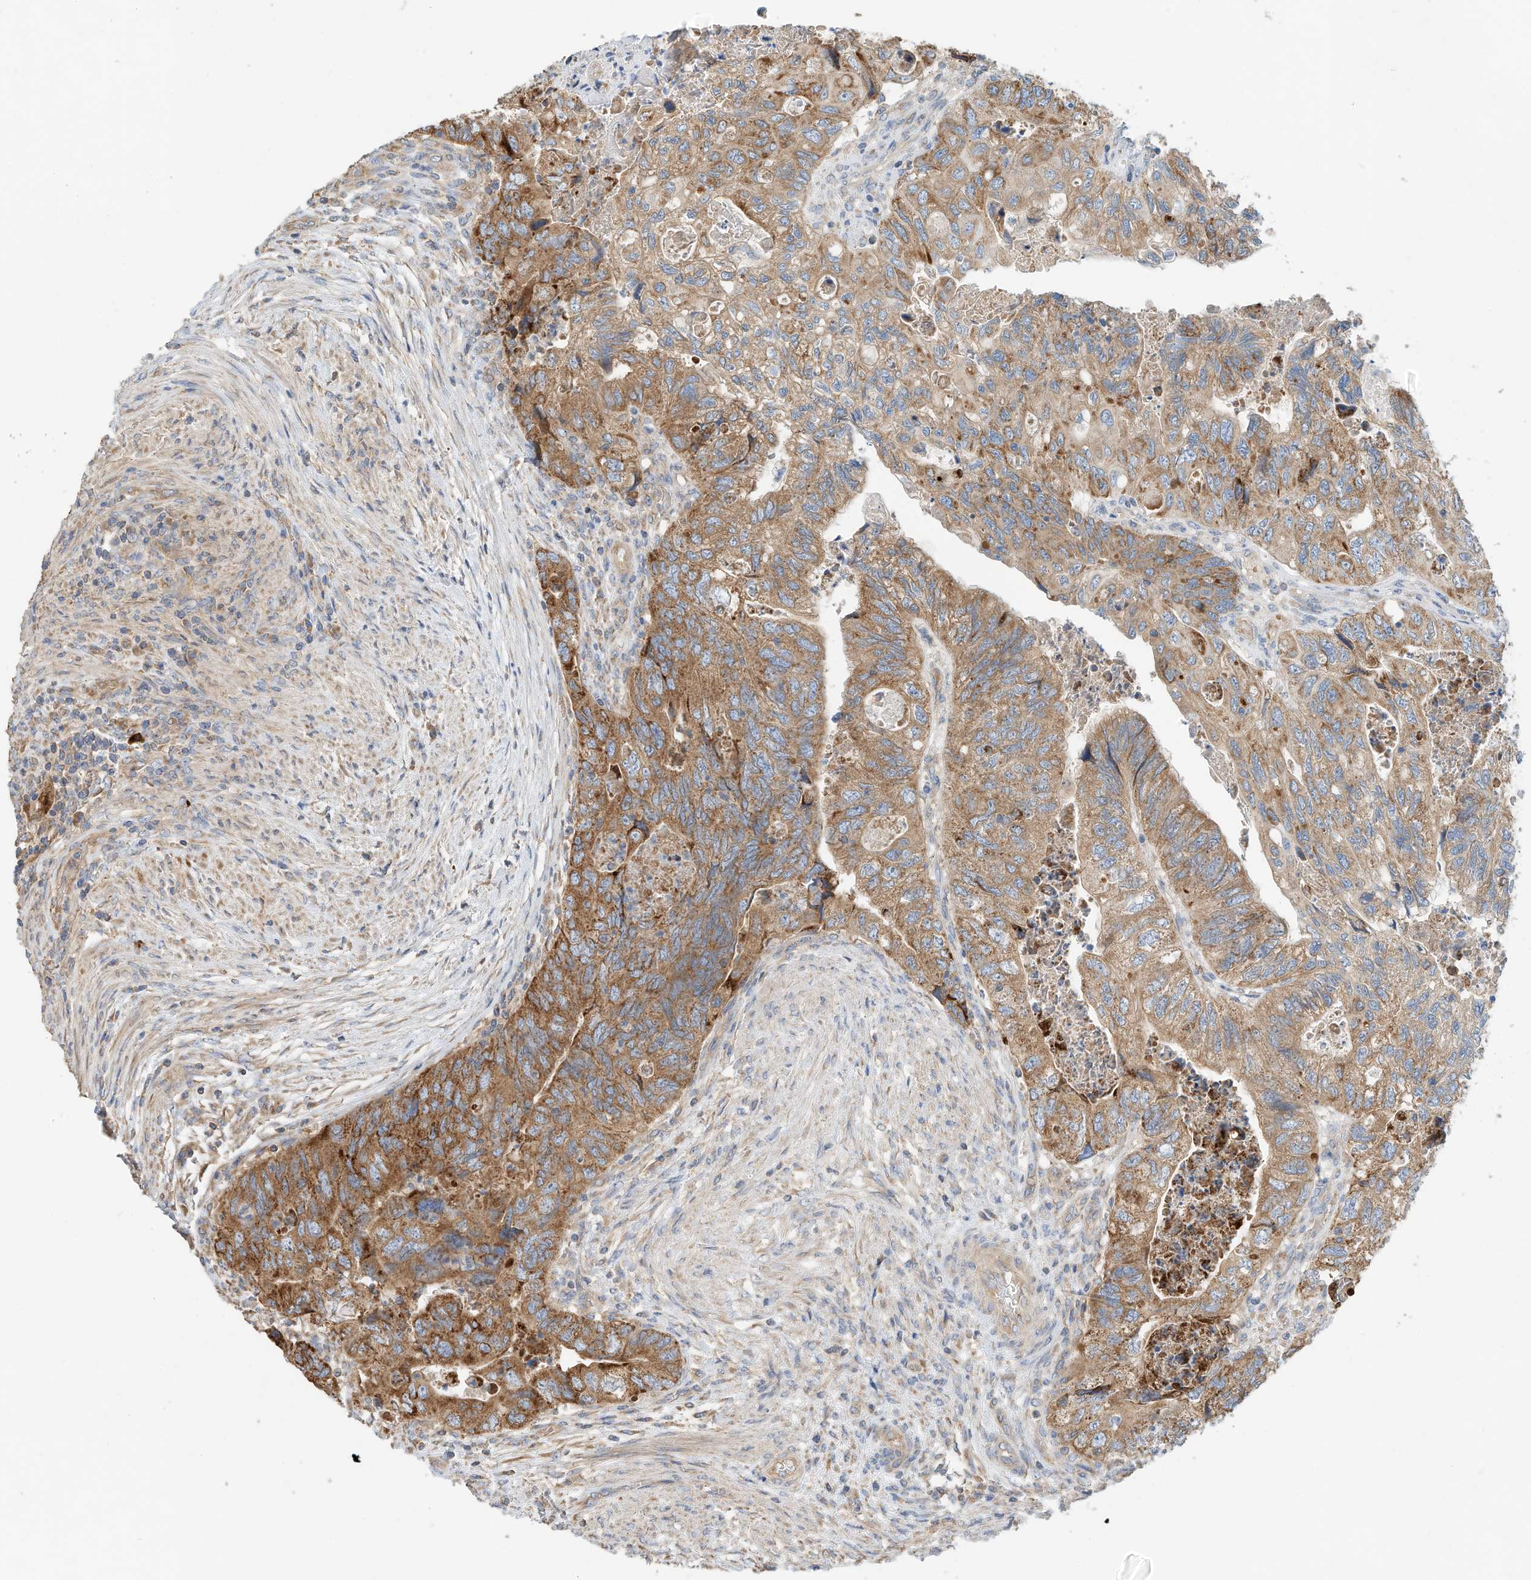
{"staining": {"intensity": "moderate", "quantity": ">75%", "location": "cytoplasmic/membranous"}, "tissue": "colorectal cancer", "cell_type": "Tumor cells", "image_type": "cancer", "snomed": [{"axis": "morphology", "description": "Adenocarcinoma, NOS"}, {"axis": "topography", "description": "Rectum"}], "caption": "High-magnification brightfield microscopy of colorectal adenocarcinoma stained with DAB (brown) and counterstained with hematoxylin (blue). tumor cells exhibit moderate cytoplasmic/membranous positivity is identified in about>75% of cells. The staining is performed using DAB brown chromogen to label protein expression. The nuclei are counter-stained blue using hematoxylin.", "gene": "CPAMD8", "patient": {"sex": "male", "age": 63}}